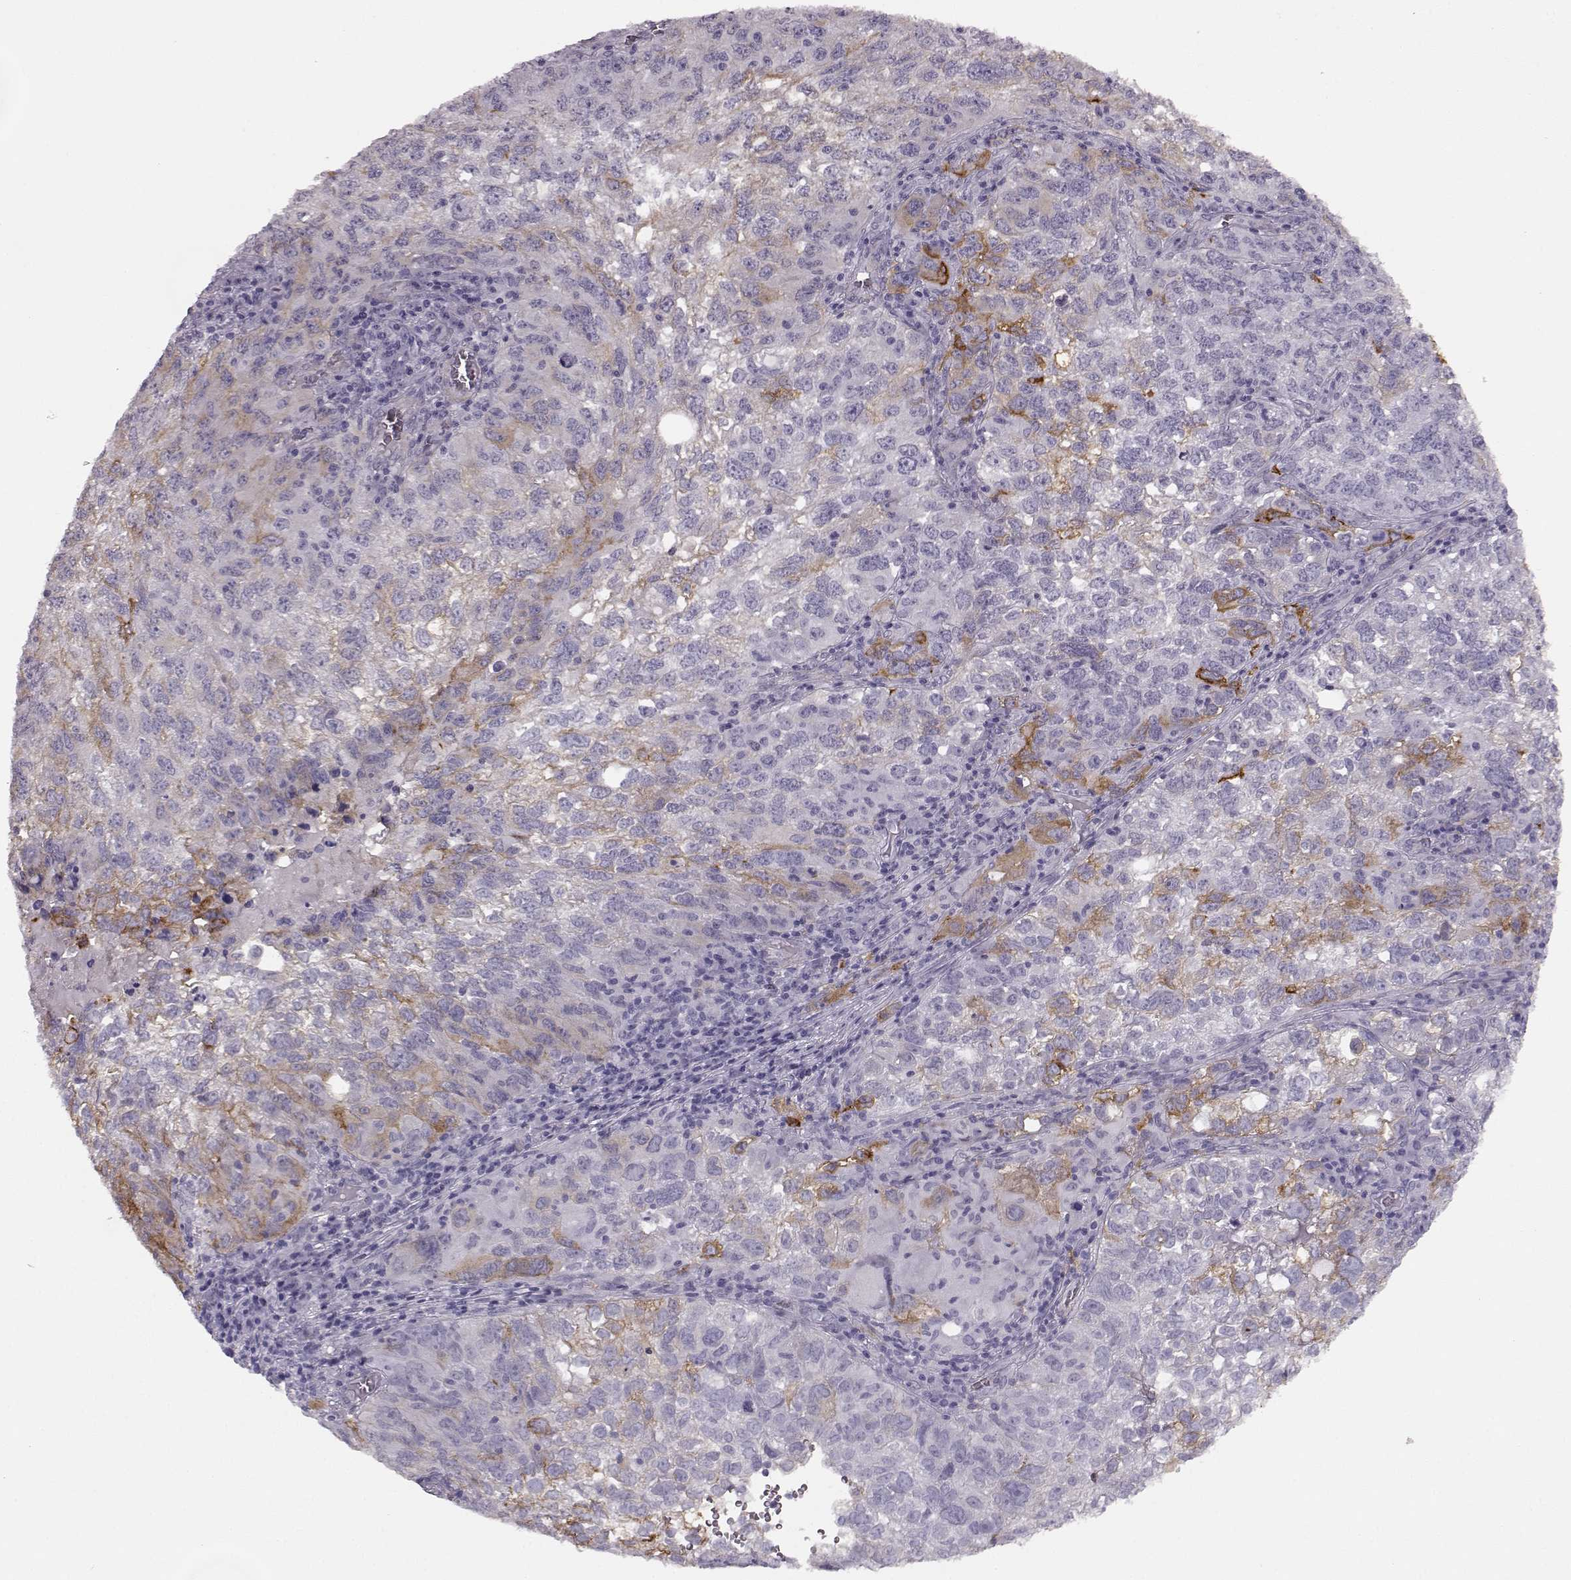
{"staining": {"intensity": "moderate", "quantity": "<25%", "location": "cytoplasmic/membranous"}, "tissue": "cervical cancer", "cell_type": "Tumor cells", "image_type": "cancer", "snomed": [{"axis": "morphology", "description": "Squamous cell carcinoma, NOS"}, {"axis": "topography", "description": "Cervix"}], "caption": "Immunohistochemistry micrograph of squamous cell carcinoma (cervical) stained for a protein (brown), which exhibits low levels of moderate cytoplasmic/membranous positivity in approximately <25% of tumor cells.", "gene": "TRIM69", "patient": {"sex": "female", "age": 55}}